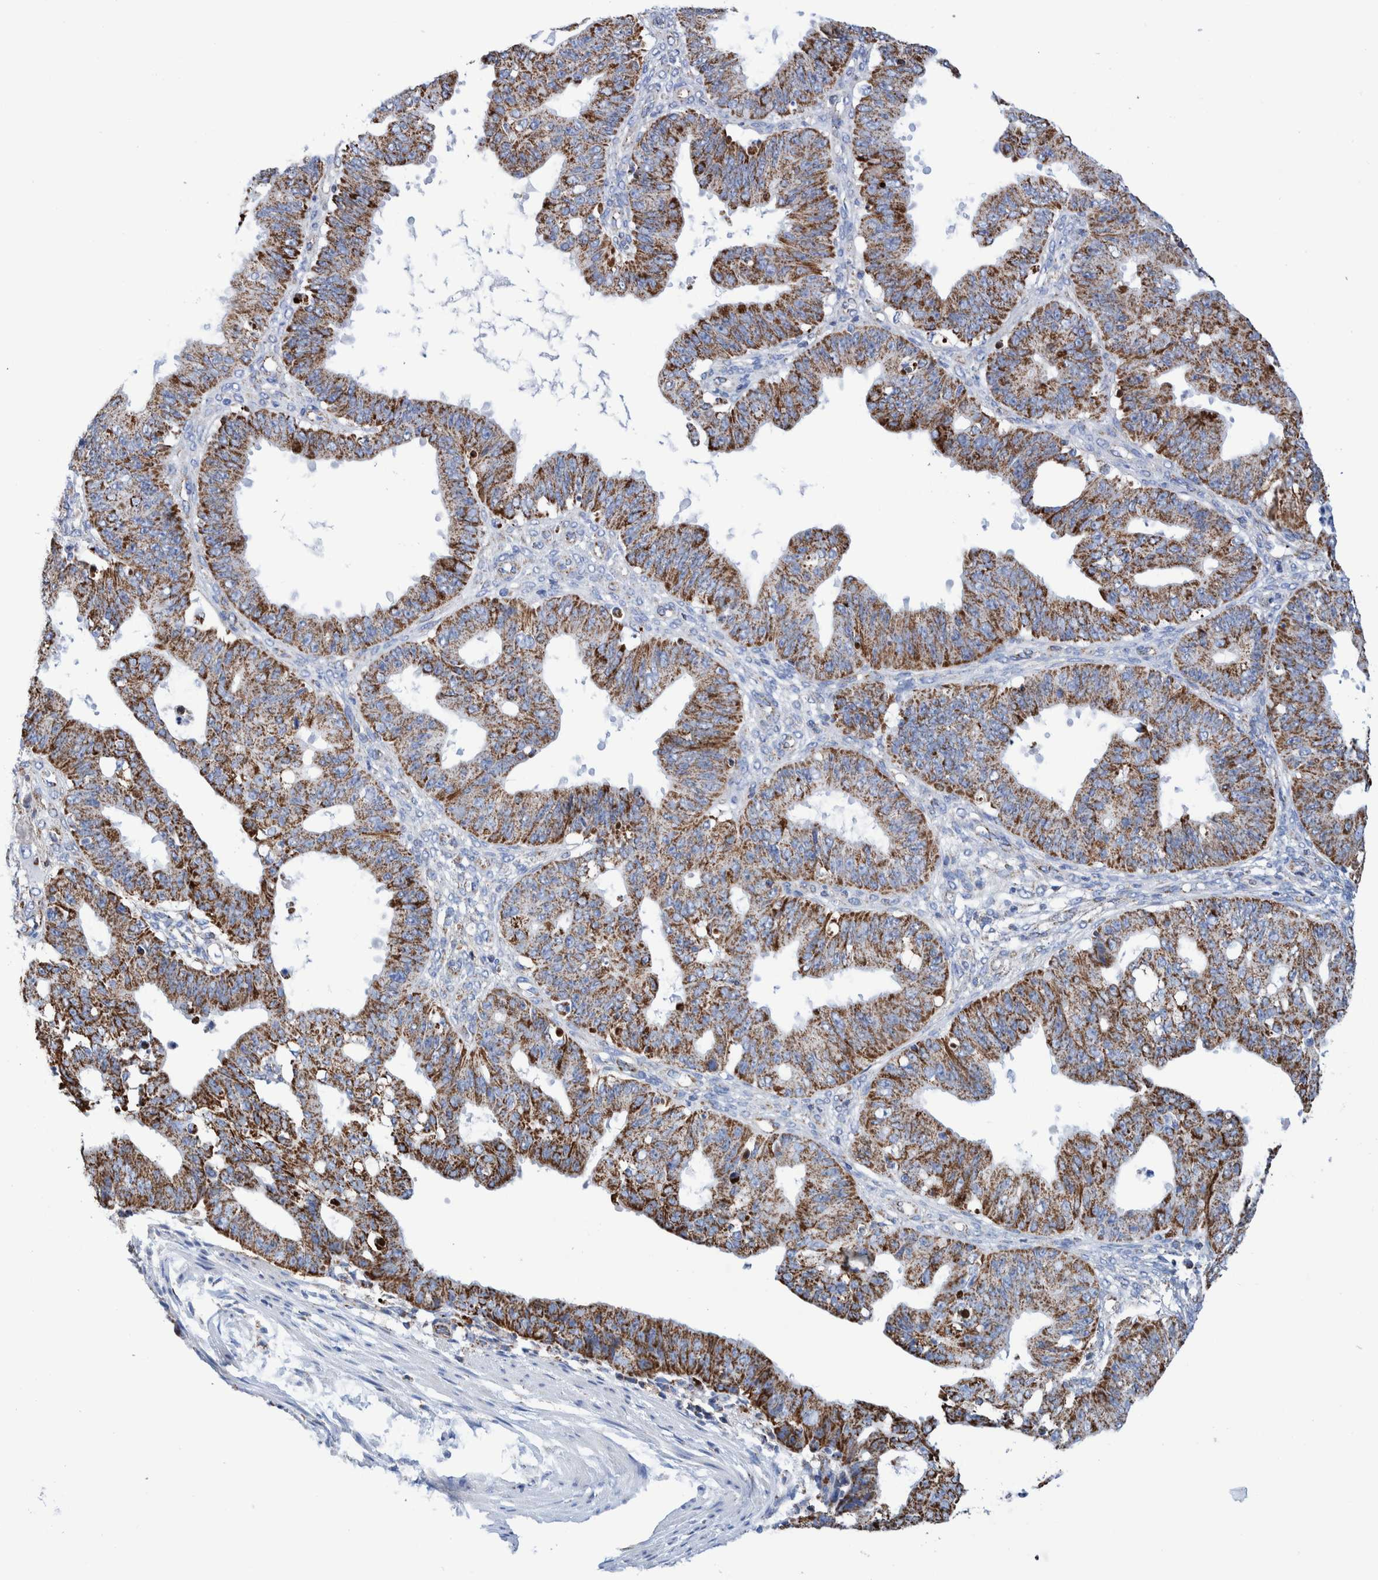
{"staining": {"intensity": "moderate", "quantity": ">75%", "location": "cytoplasmic/membranous"}, "tissue": "ovarian cancer", "cell_type": "Tumor cells", "image_type": "cancer", "snomed": [{"axis": "morphology", "description": "Carcinoma, endometroid"}, {"axis": "topography", "description": "Ovary"}], "caption": "Immunohistochemical staining of ovarian endometroid carcinoma shows medium levels of moderate cytoplasmic/membranous protein expression in about >75% of tumor cells.", "gene": "DECR1", "patient": {"sex": "female", "age": 42}}